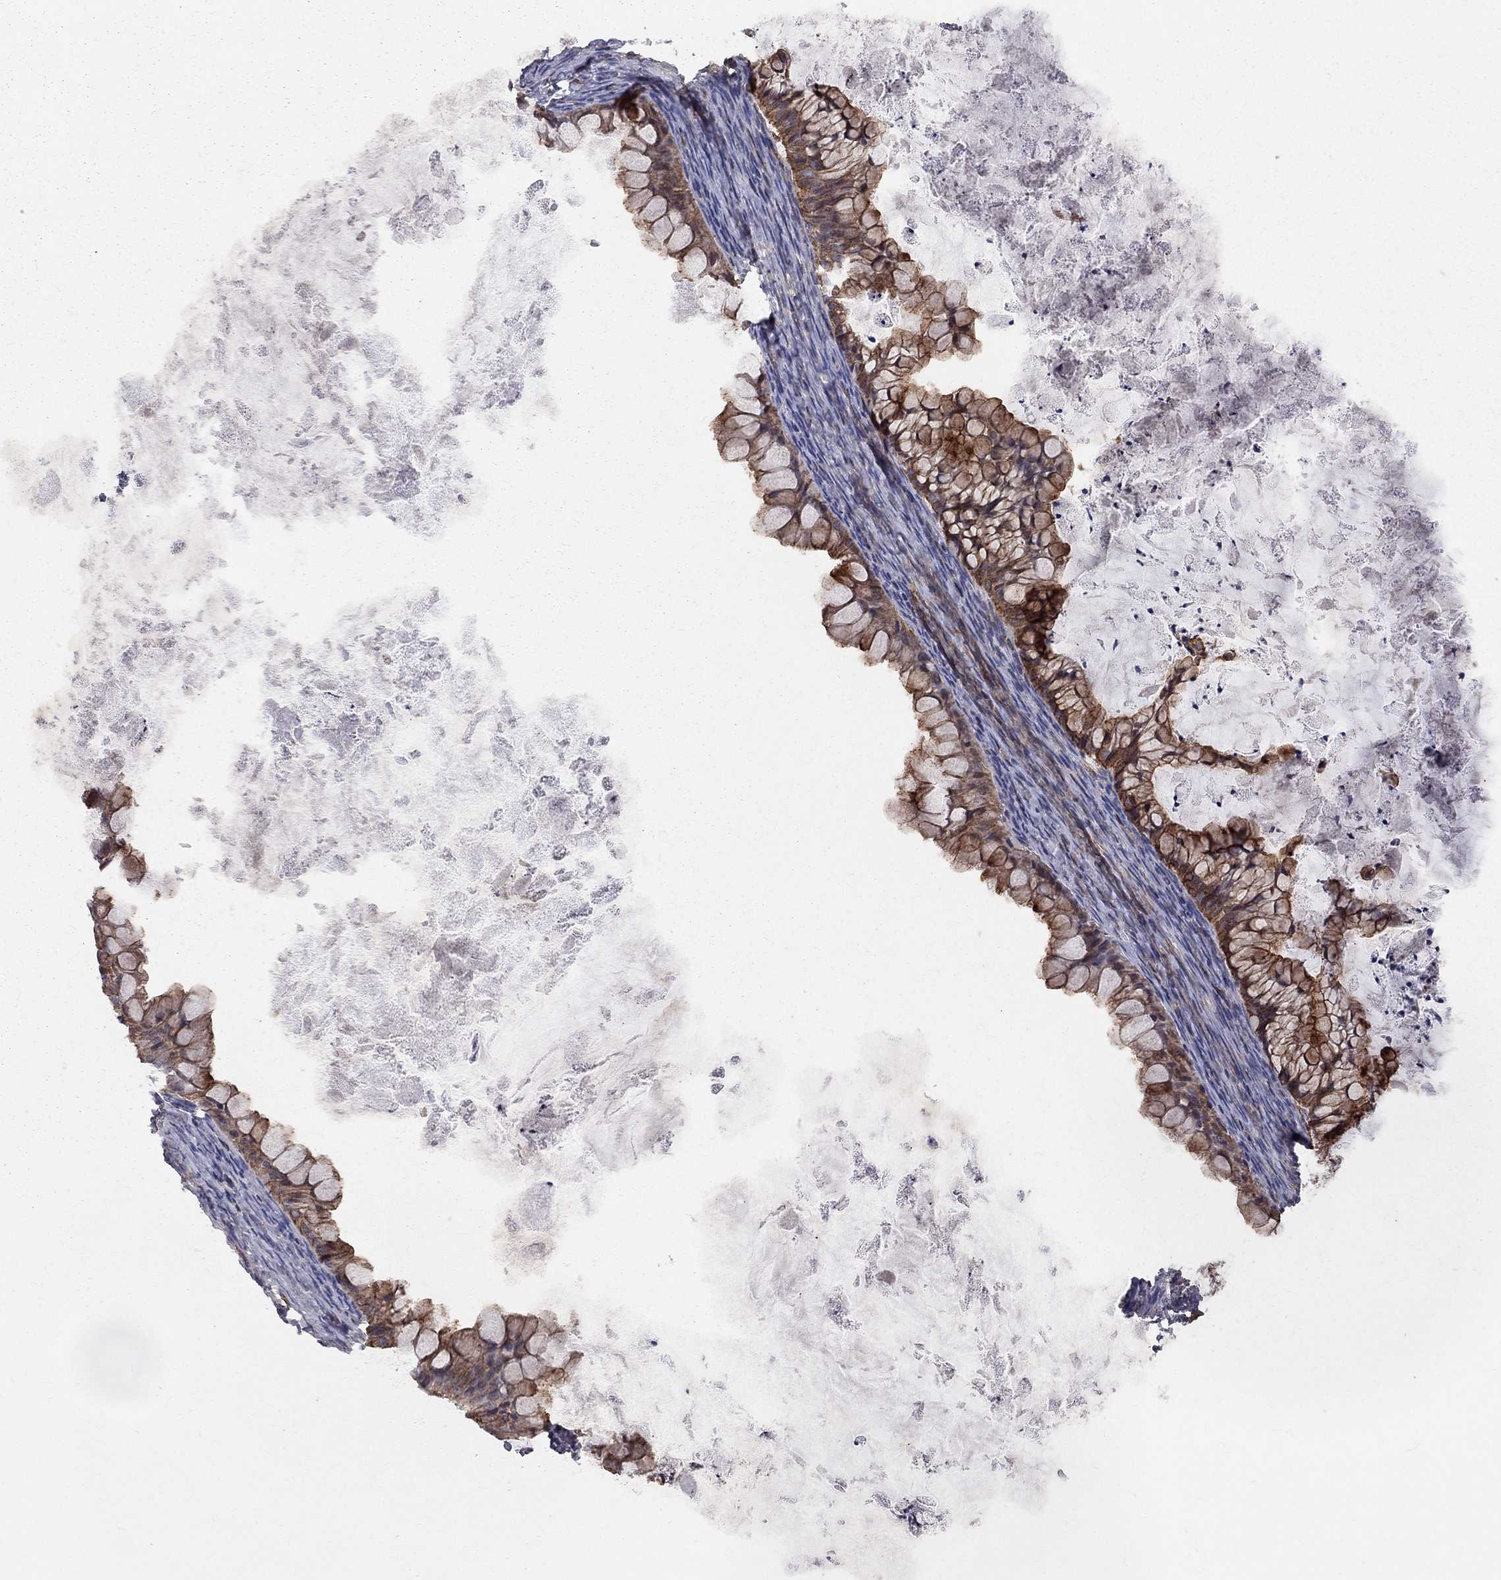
{"staining": {"intensity": "moderate", "quantity": ">75%", "location": "cytoplasmic/membranous"}, "tissue": "ovarian cancer", "cell_type": "Tumor cells", "image_type": "cancer", "snomed": [{"axis": "morphology", "description": "Cystadenocarcinoma, mucinous, NOS"}, {"axis": "topography", "description": "Ovary"}], "caption": "Immunohistochemical staining of human ovarian mucinous cystadenocarcinoma reveals medium levels of moderate cytoplasmic/membranous protein expression in about >75% of tumor cells. (Brightfield microscopy of DAB IHC at high magnification).", "gene": "RASEF", "patient": {"sex": "female", "age": 35}}